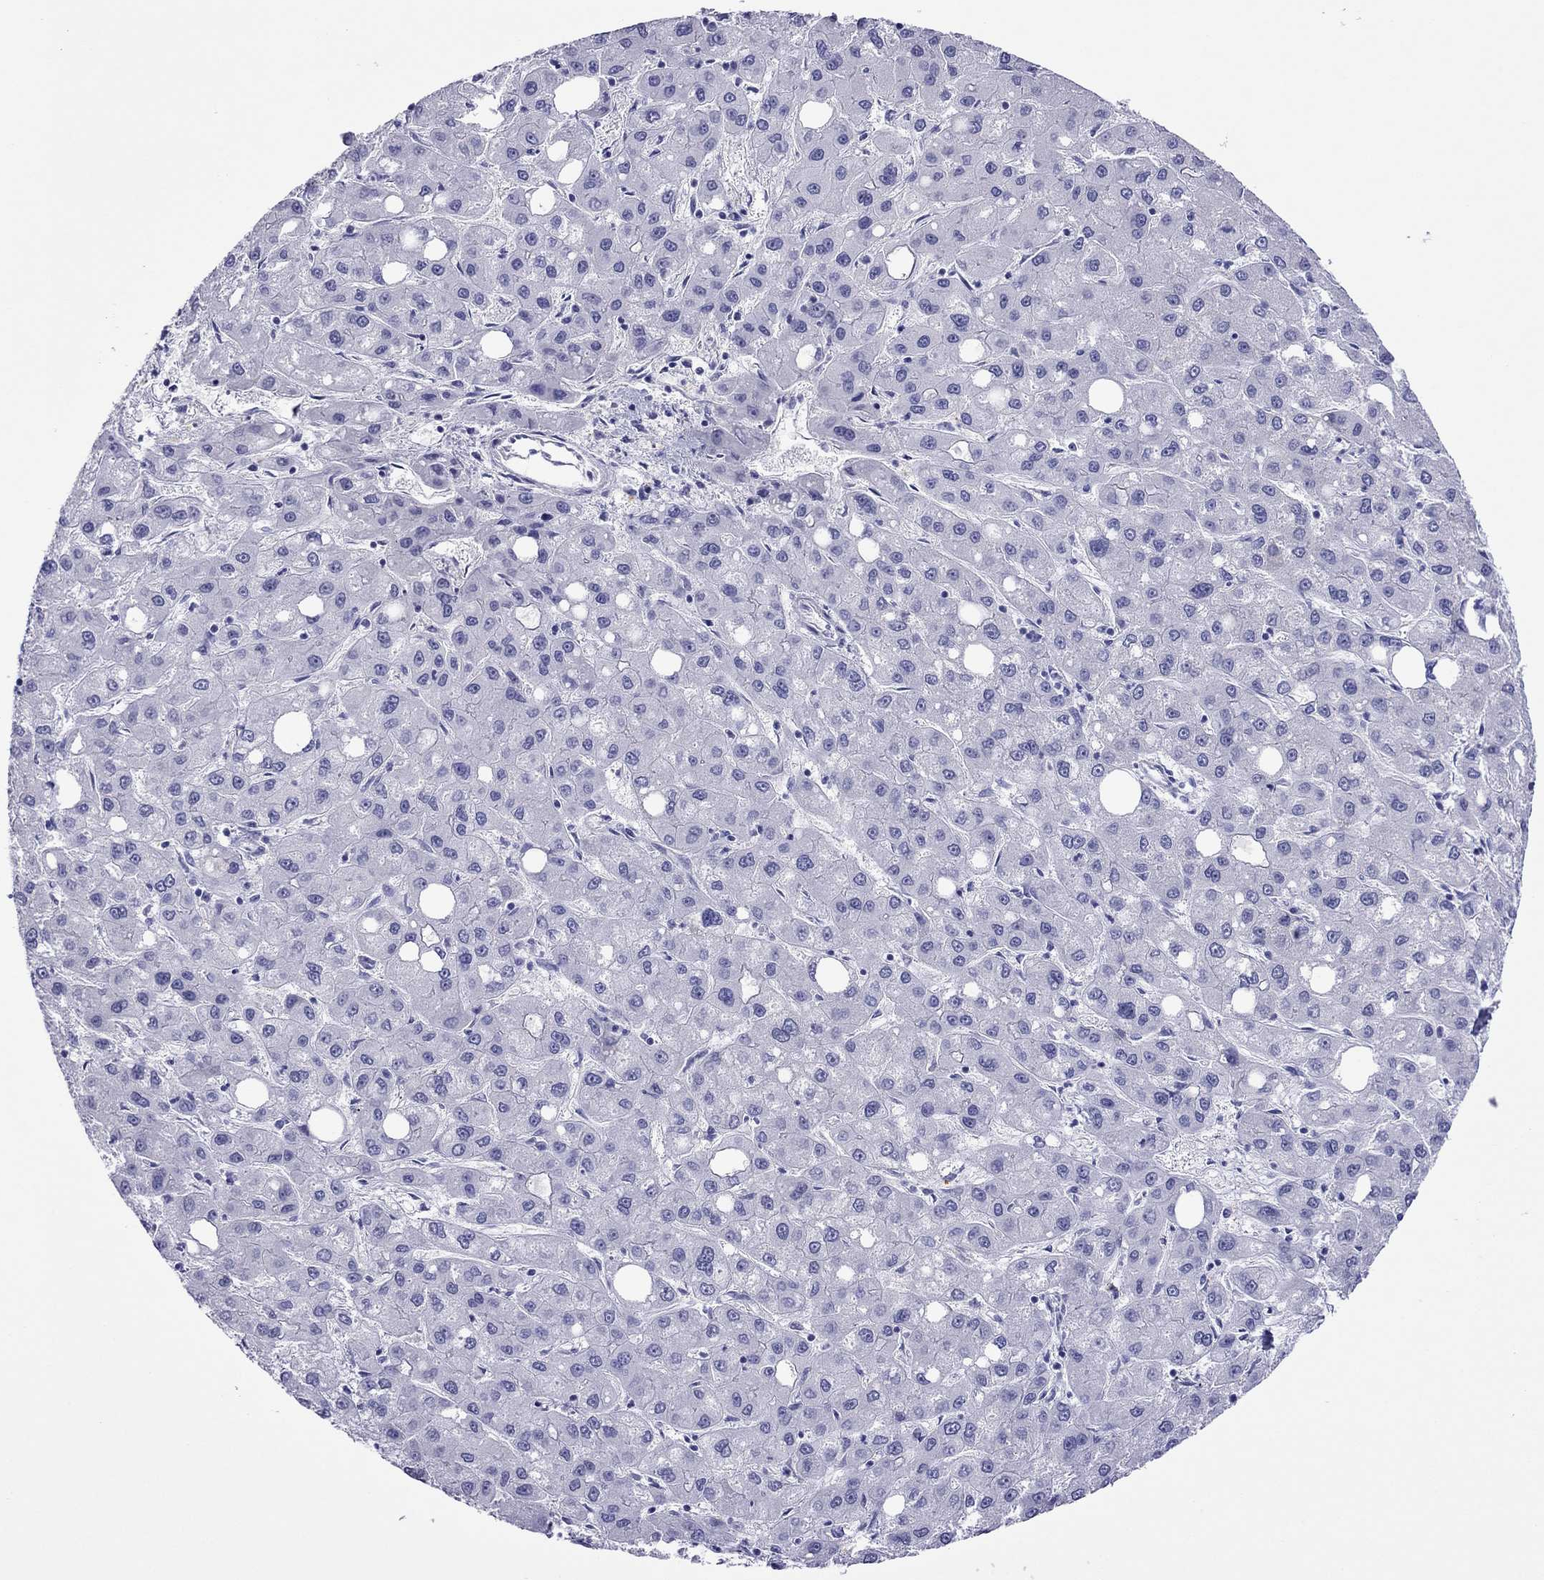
{"staining": {"intensity": "negative", "quantity": "none", "location": "none"}, "tissue": "liver cancer", "cell_type": "Tumor cells", "image_type": "cancer", "snomed": [{"axis": "morphology", "description": "Carcinoma, Hepatocellular, NOS"}, {"axis": "topography", "description": "Liver"}], "caption": "The photomicrograph shows no significant expression in tumor cells of liver hepatocellular carcinoma.", "gene": "PCDHA6", "patient": {"sex": "male", "age": 73}}